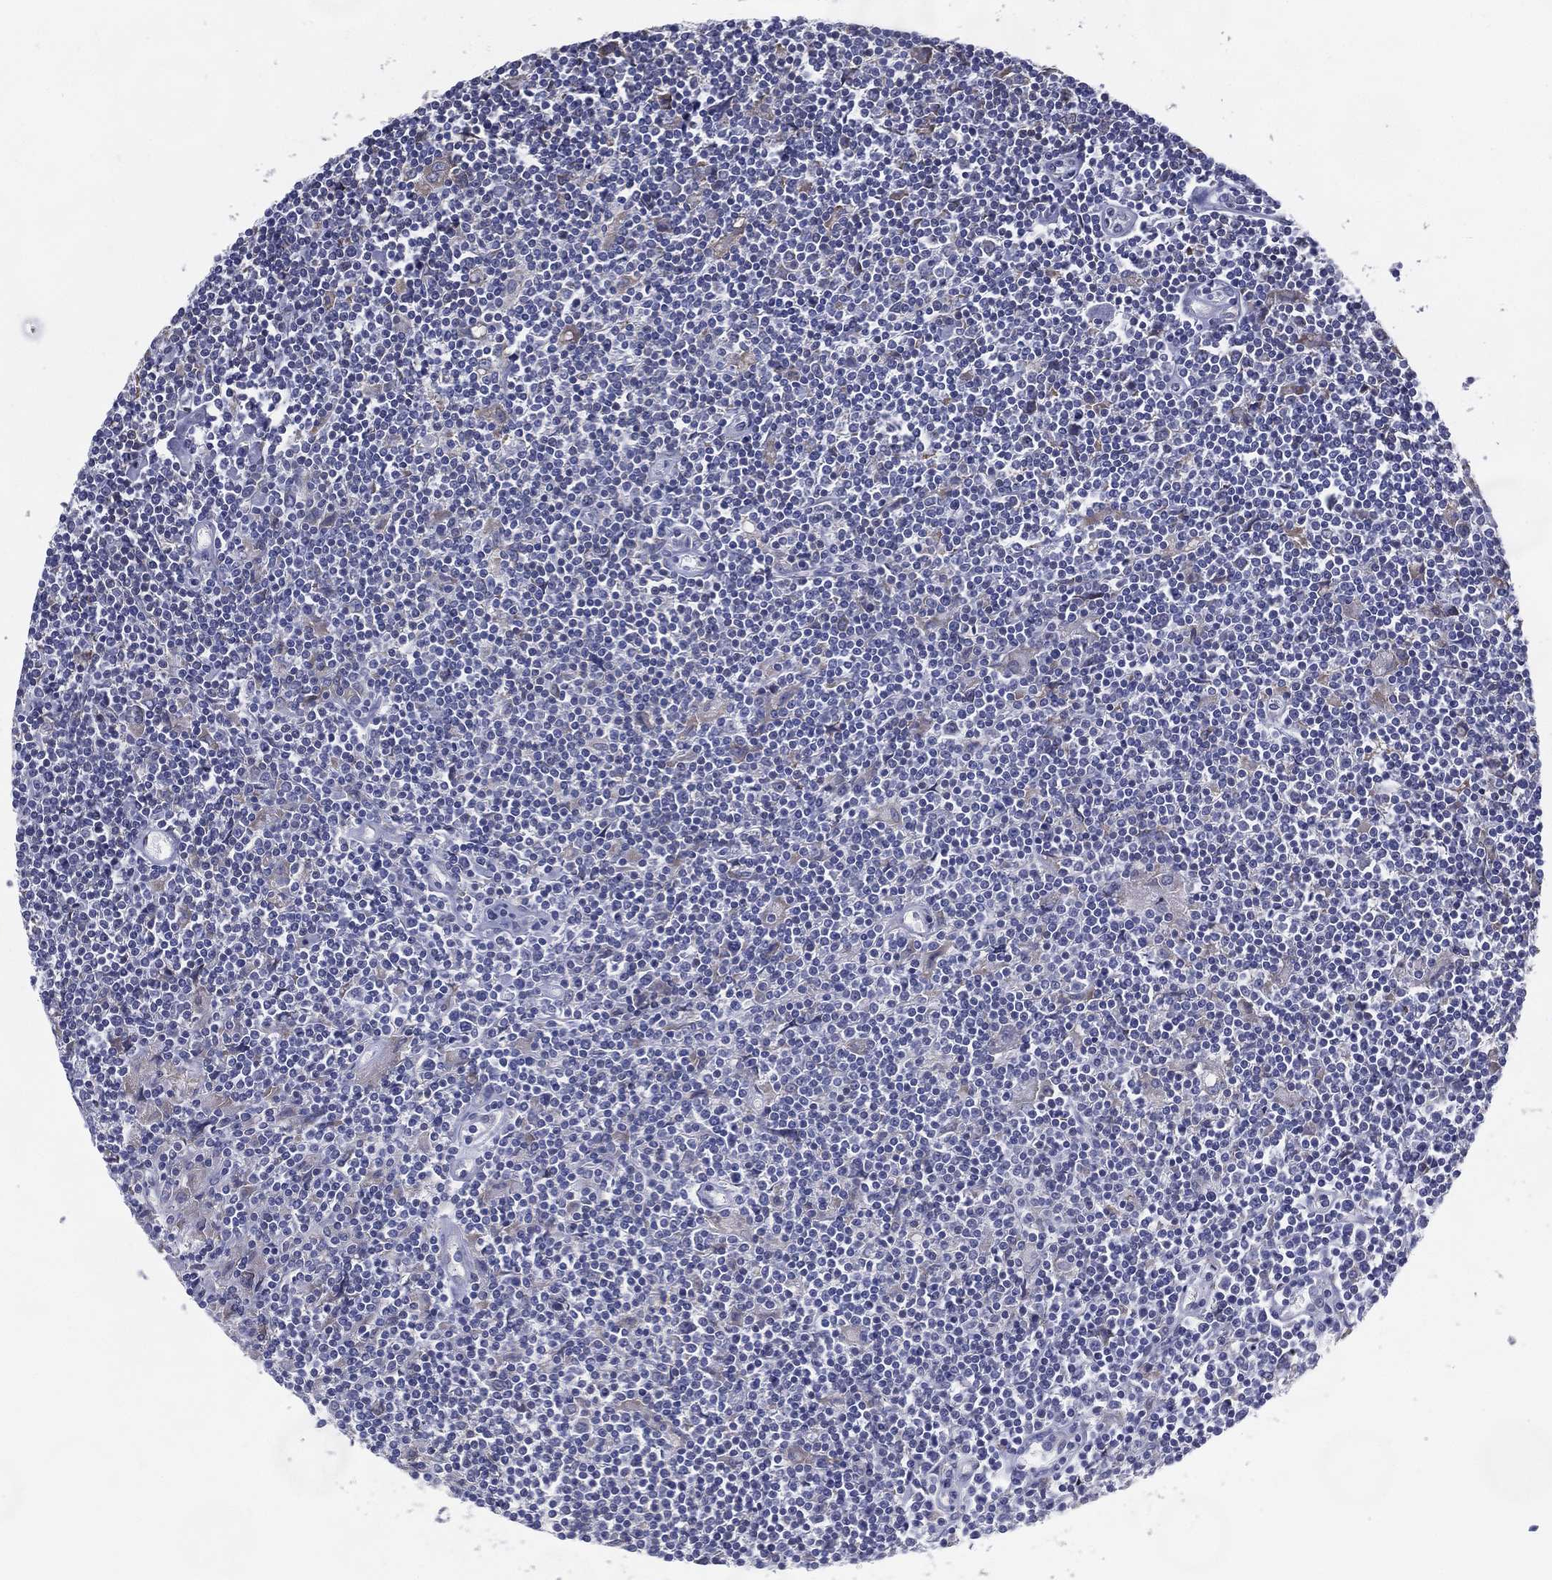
{"staining": {"intensity": "negative", "quantity": "none", "location": "none"}, "tissue": "lymphoma", "cell_type": "Tumor cells", "image_type": "cancer", "snomed": [{"axis": "morphology", "description": "Hodgkin's disease, NOS"}, {"axis": "topography", "description": "Lymph node"}], "caption": "Tumor cells show no significant protein staining in lymphoma. The staining was performed using DAB to visualize the protein expression in brown, while the nuclei were stained in blue with hematoxylin (Magnification: 20x).", "gene": "C19orf18", "patient": {"sex": "male", "age": 40}}